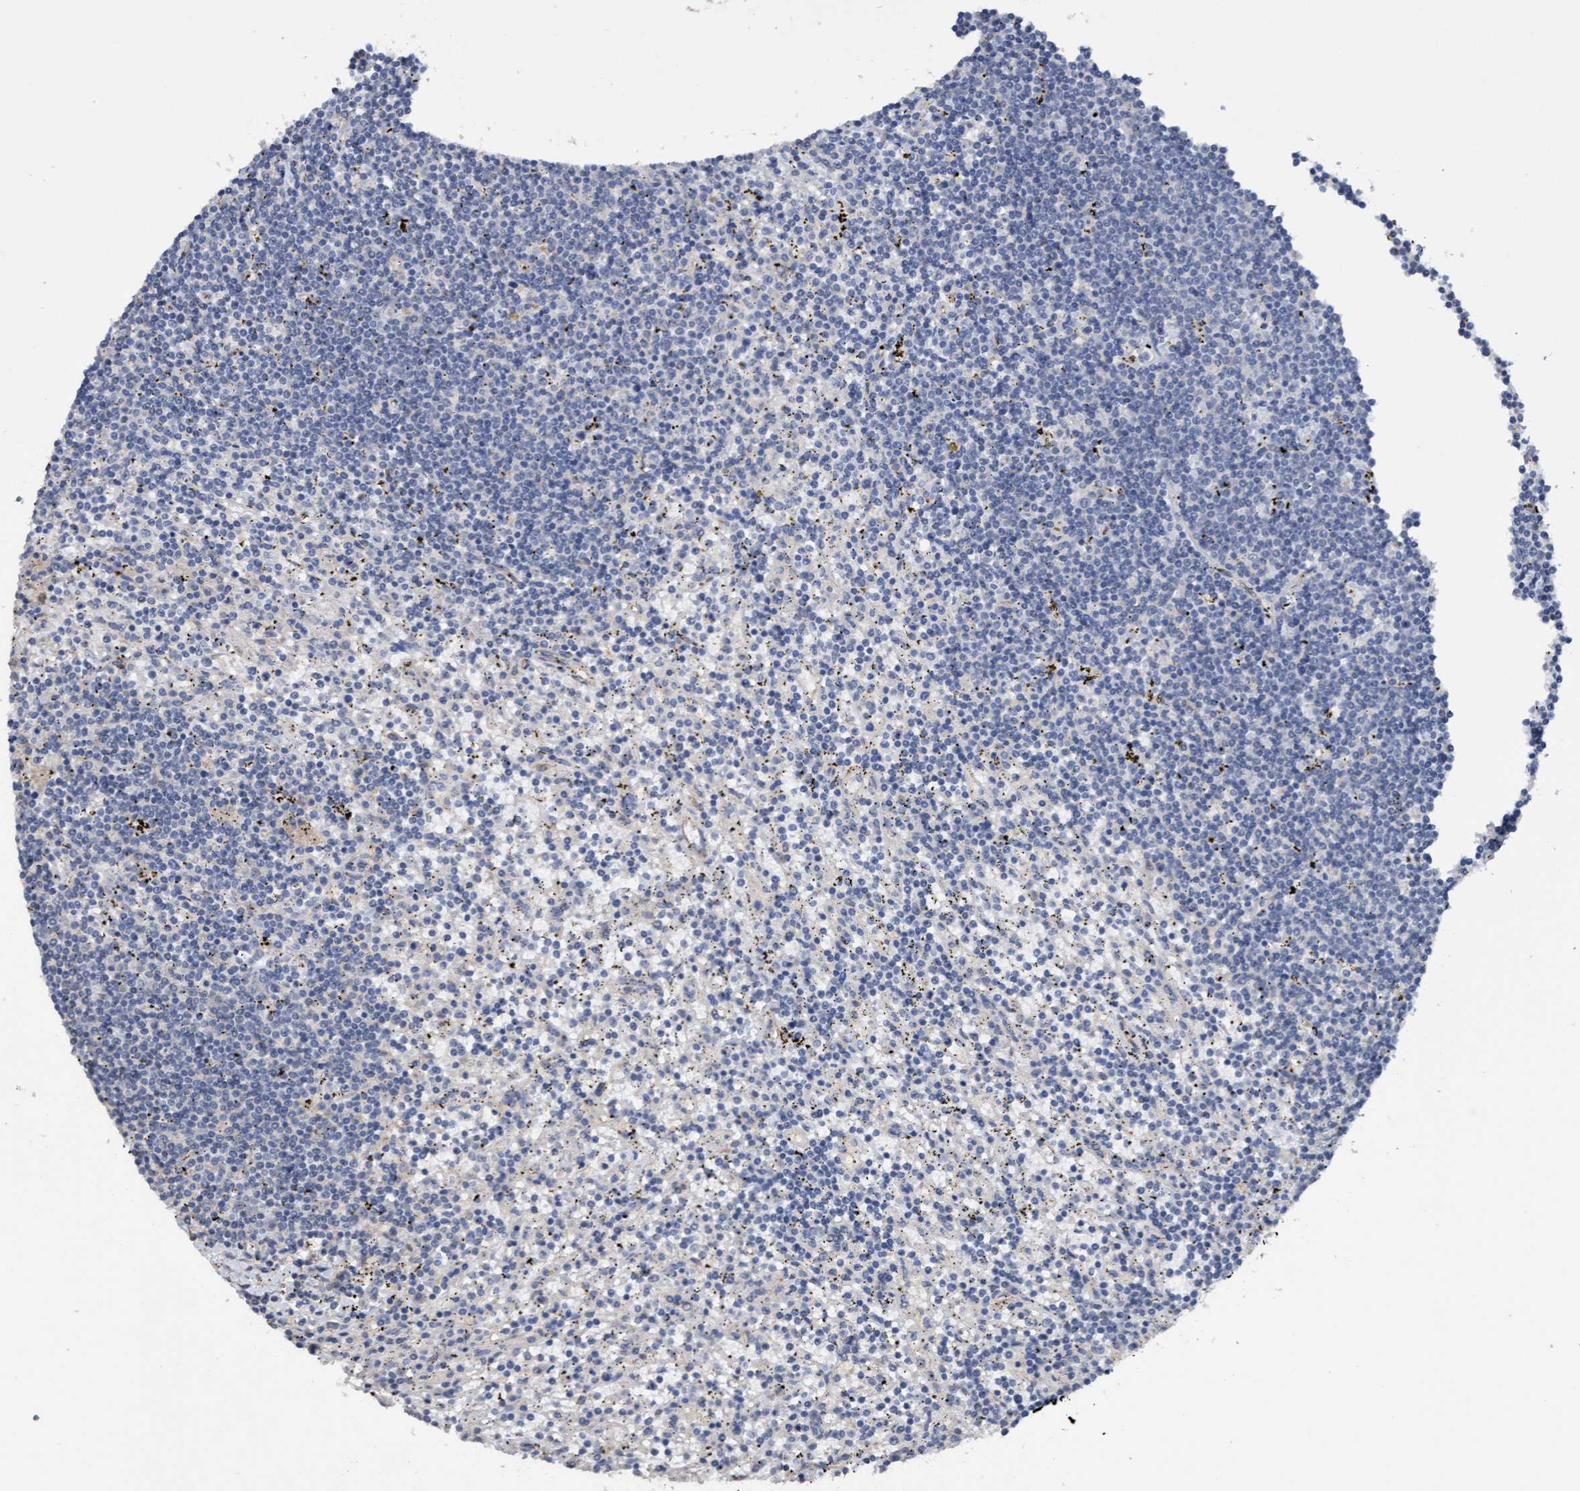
{"staining": {"intensity": "negative", "quantity": "none", "location": "none"}, "tissue": "lymphoma", "cell_type": "Tumor cells", "image_type": "cancer", "snomed": [{"axis": "morphology", "description": "Malignant lymphoma, non-Hodgkin's type, Low grade"}, {"axis": "topography", "description": "Spleen"}], "caption": "Micrograph shows no protein positivity in tumor cells of malignant lymphoma, non-Hodgkin's type (low-grade) tissue. (Brightfield microscopy of DAB (3,3'-diaminobenzidine) immunohistochemistry at high magnification).", "gene": "ITFG1", "patient": {"sex": "male", "age": 76}}